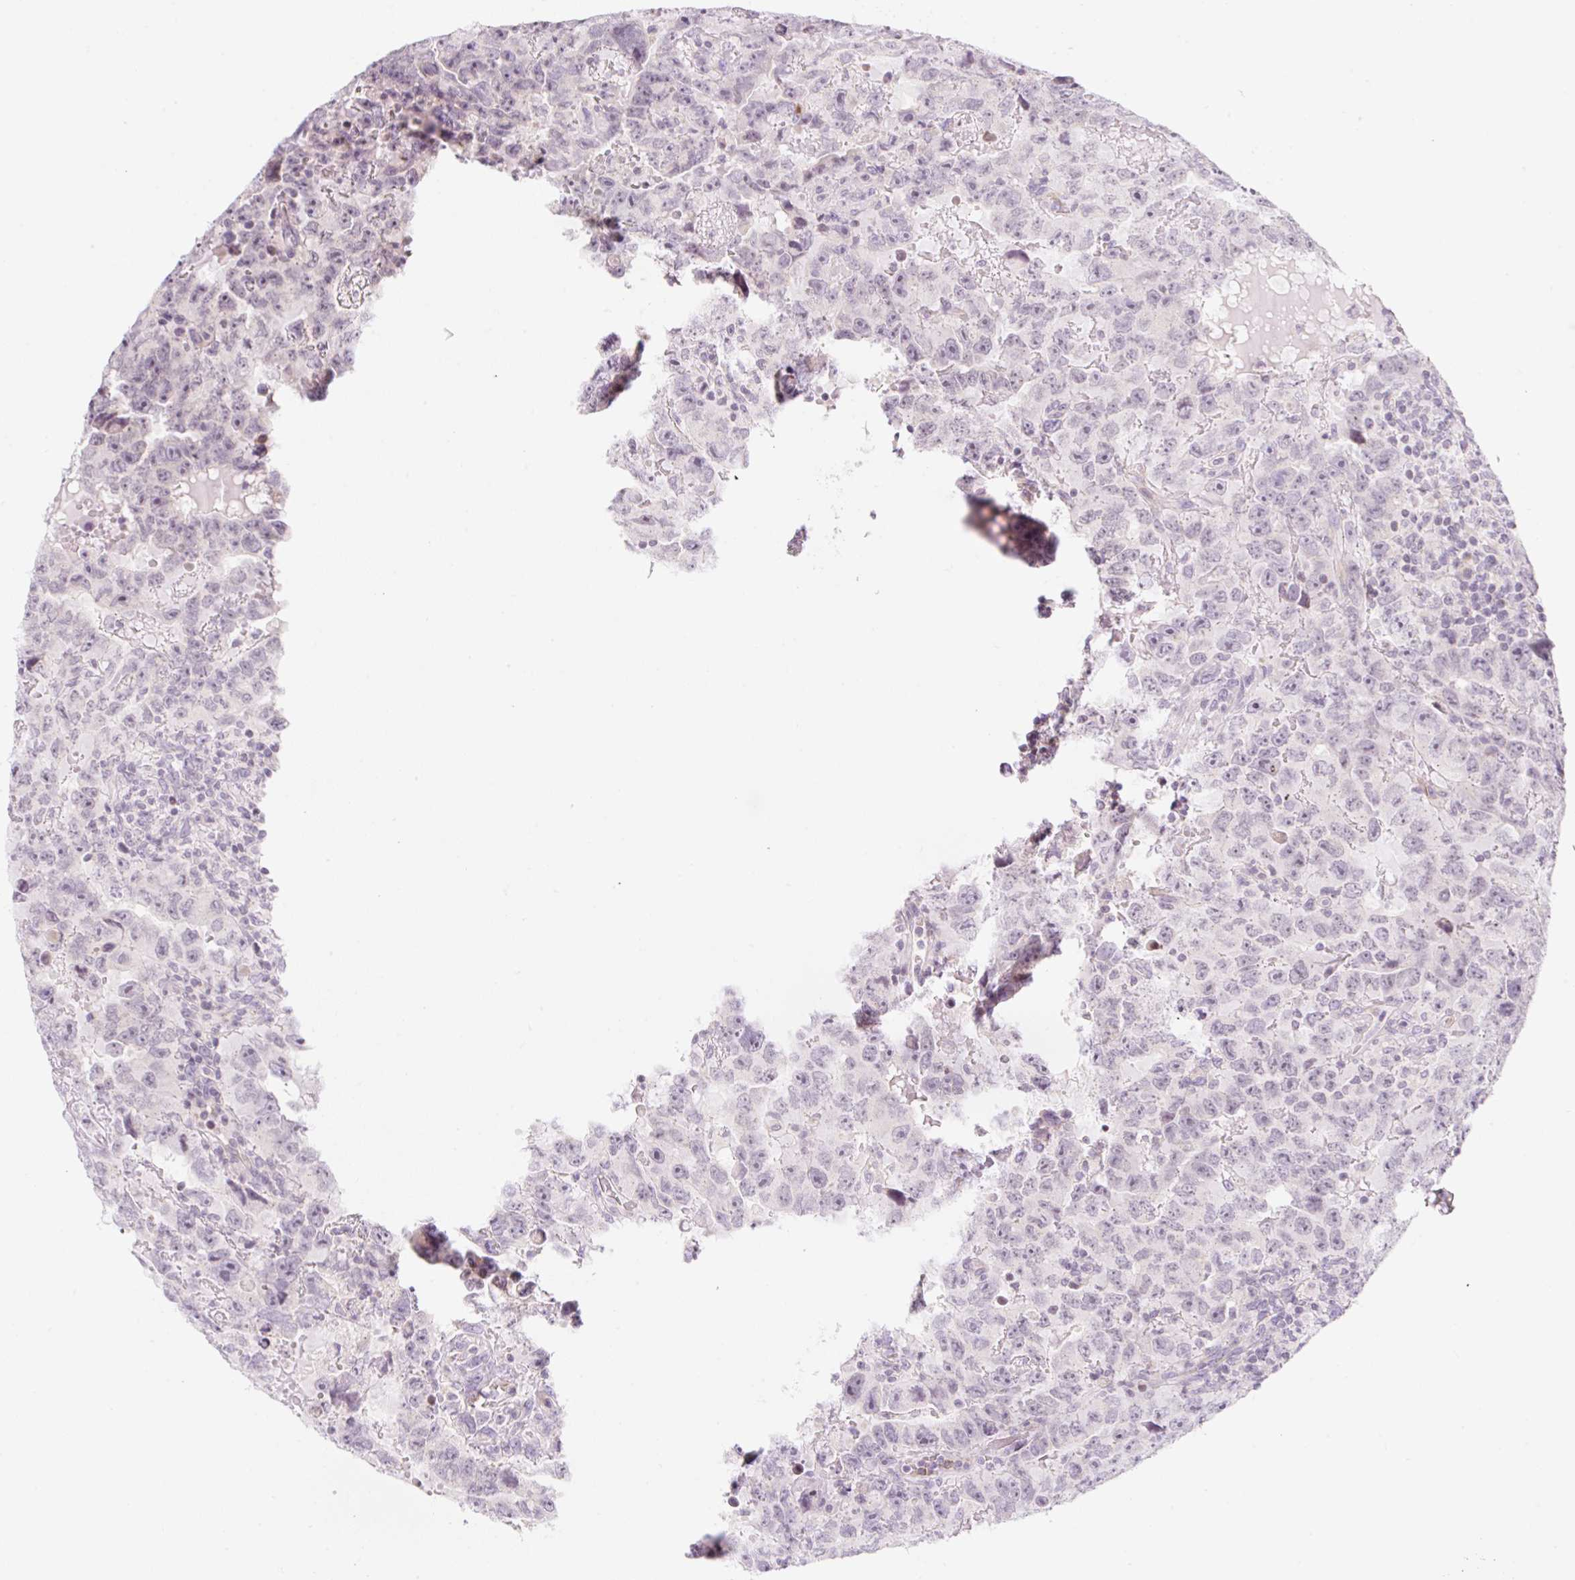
{"staining": {"intensity": "negative", "quantity": "none", "location": "none"}, "tissue": "testis cancer", "cell_type": "Tumor cells", "image_type": "cancer", "snomed": [{"axis": "morphology", "description": "Carcinoma, Embryonal, NOS"}, {"axis": "topography", "description": "Testis"}], "caption": "Tumor cells show no significant expression in testis embryonal carcinoma.", "gene": "CASKIN1", "patient": {"sex": "male", "age": 24}}